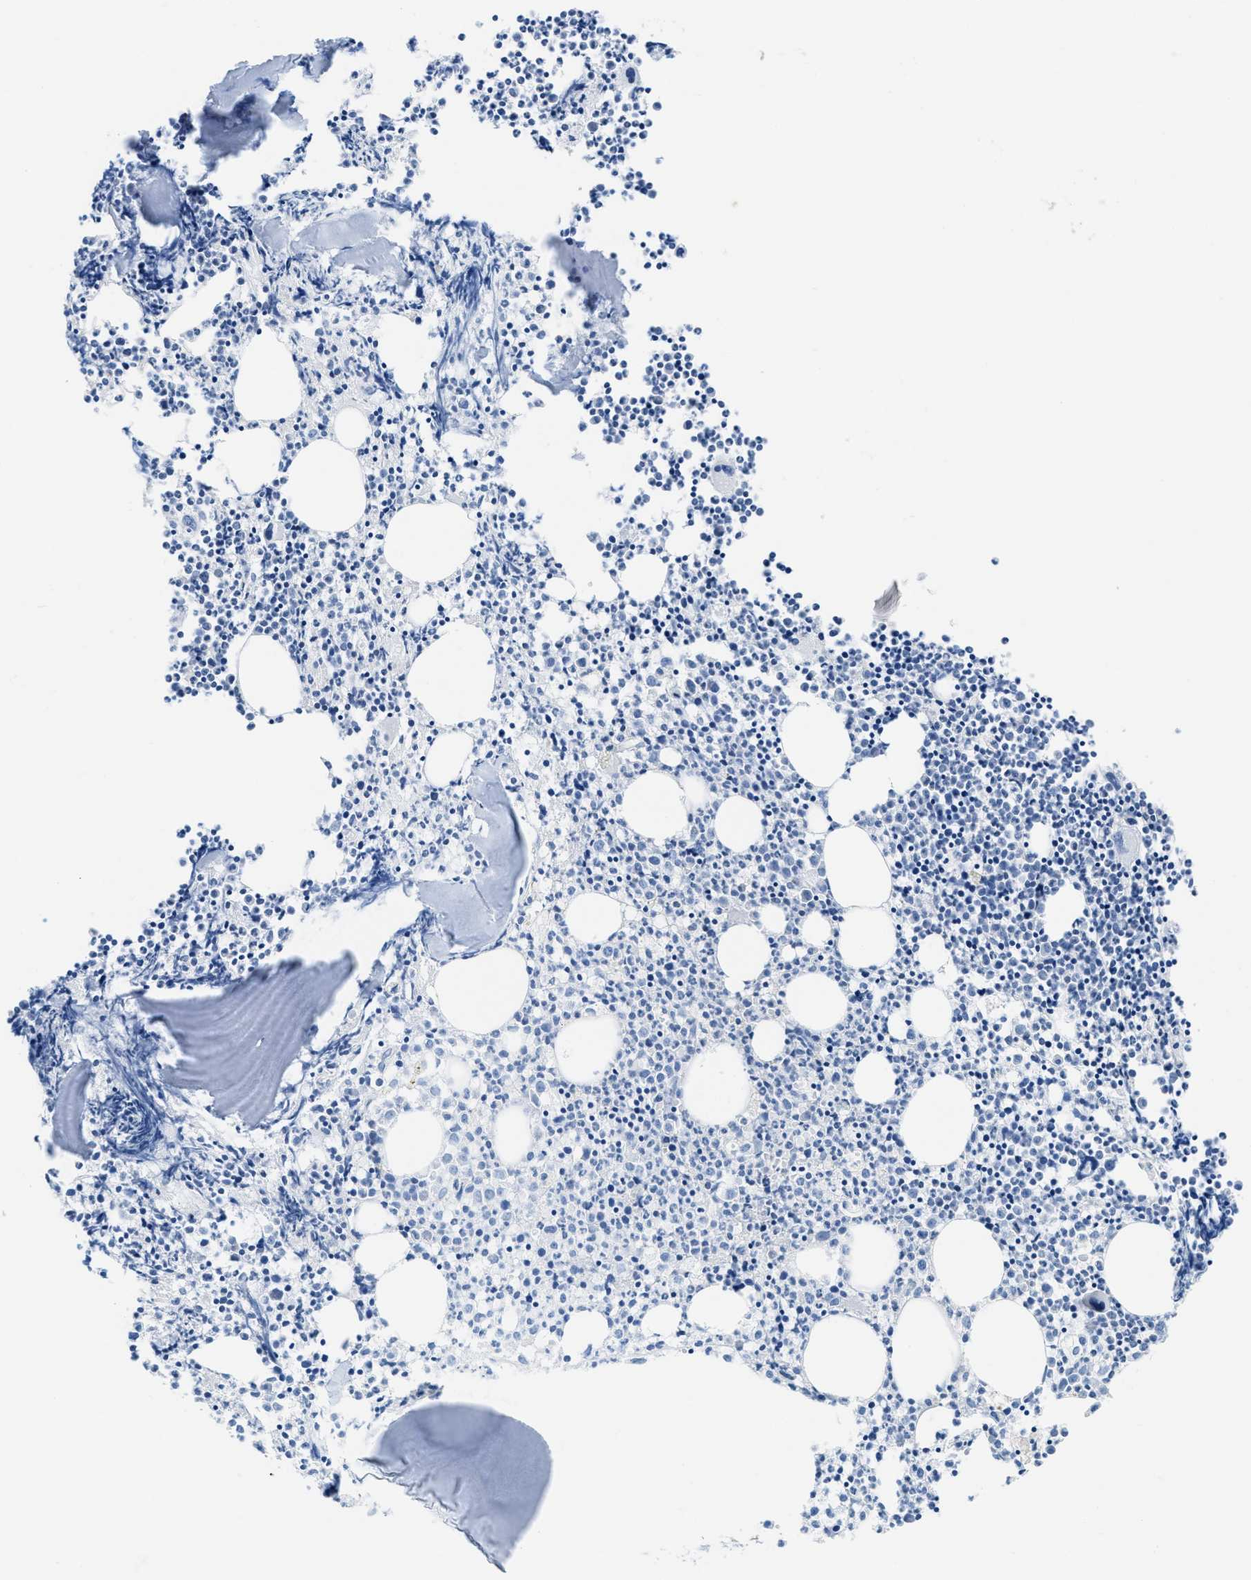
{"staining": {"intensity": "negative", "quantity": "none", "location": "none"}, "tissue": "bone marrow", "cell_type": "Hematopoietic cells", "image_type": "normal", "snomed": [{"axis": "morphology", "description": "Normal tissue, NOS"}, {"axis": "morphology", "description": "Inflammation, NOS"}, {"axis": "topography", "description": "Bone marrow"}], "caption": "A high-resolution micrograph shows immunohistochemistry staining of unremarkable bone marrow, which exhibits no significant expression in hematopoietic cells. (Stains: DAB immunohistochemistry (IHC) with hematoxylin counter stain, Microscopy: brightfield microscopy at high magnification).", "gene": "ASGR1", "patient": {"sex": "female", "age": 53}}